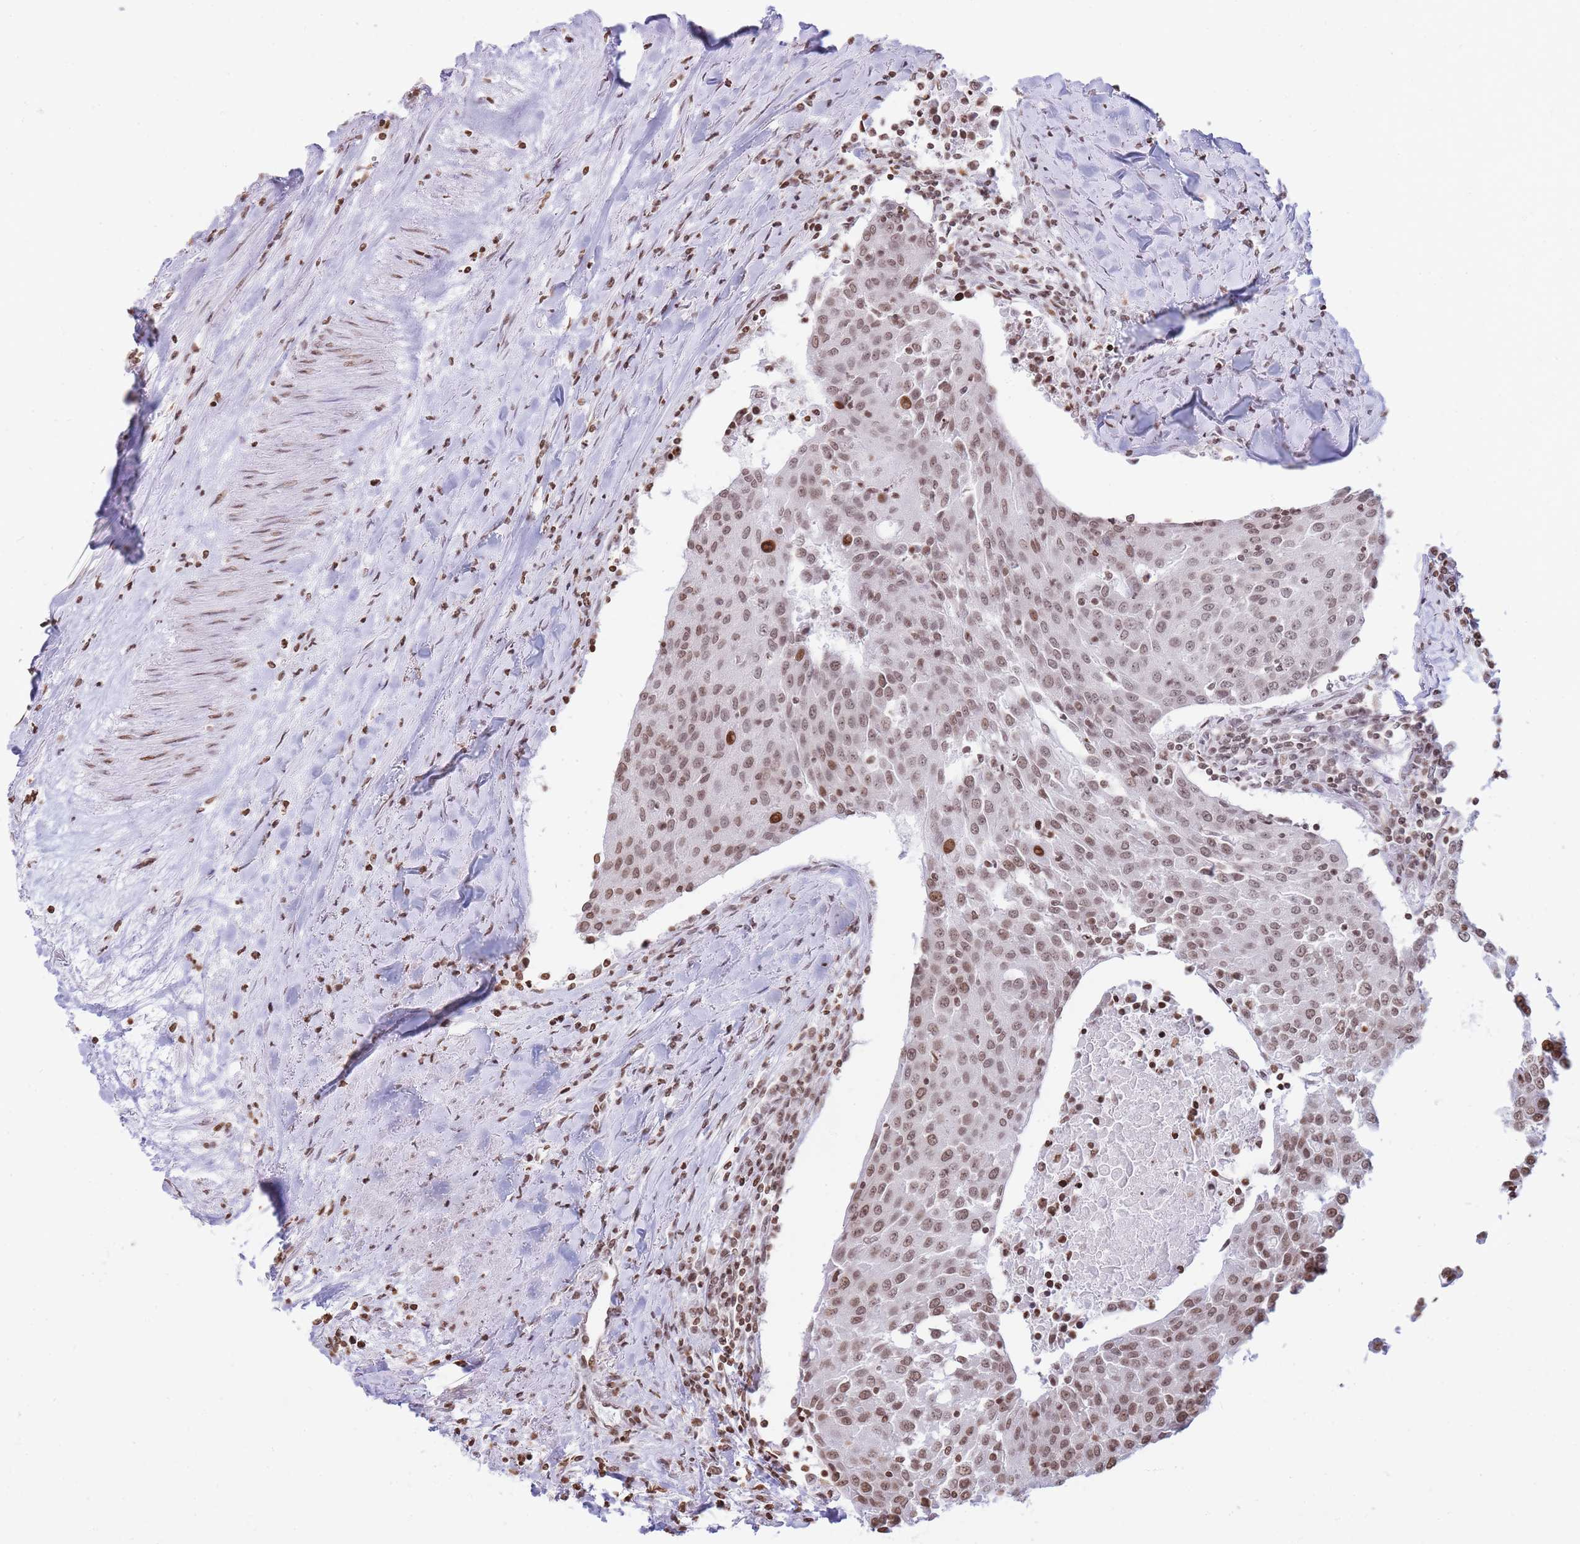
{"staining": {"intensity": "moderate", "quantity": ">75%", "location": "nuclear"}, "tissue": "urothelial cancer", "cell_type": "Tumor cells", "image_type": "cancer", "snomed": [{"axis": "morphology", "description": "Urothelial carcinoma, High grade"}, {"axis": "topography", "description": "Urinary bladder"}], "caption": "A brown stain labels moderate nuclear positivity of a protein in human urothelial cancer tumor cells.", "gene": "SHISAL1", "patient": {"sex": "female", "age": 85}}